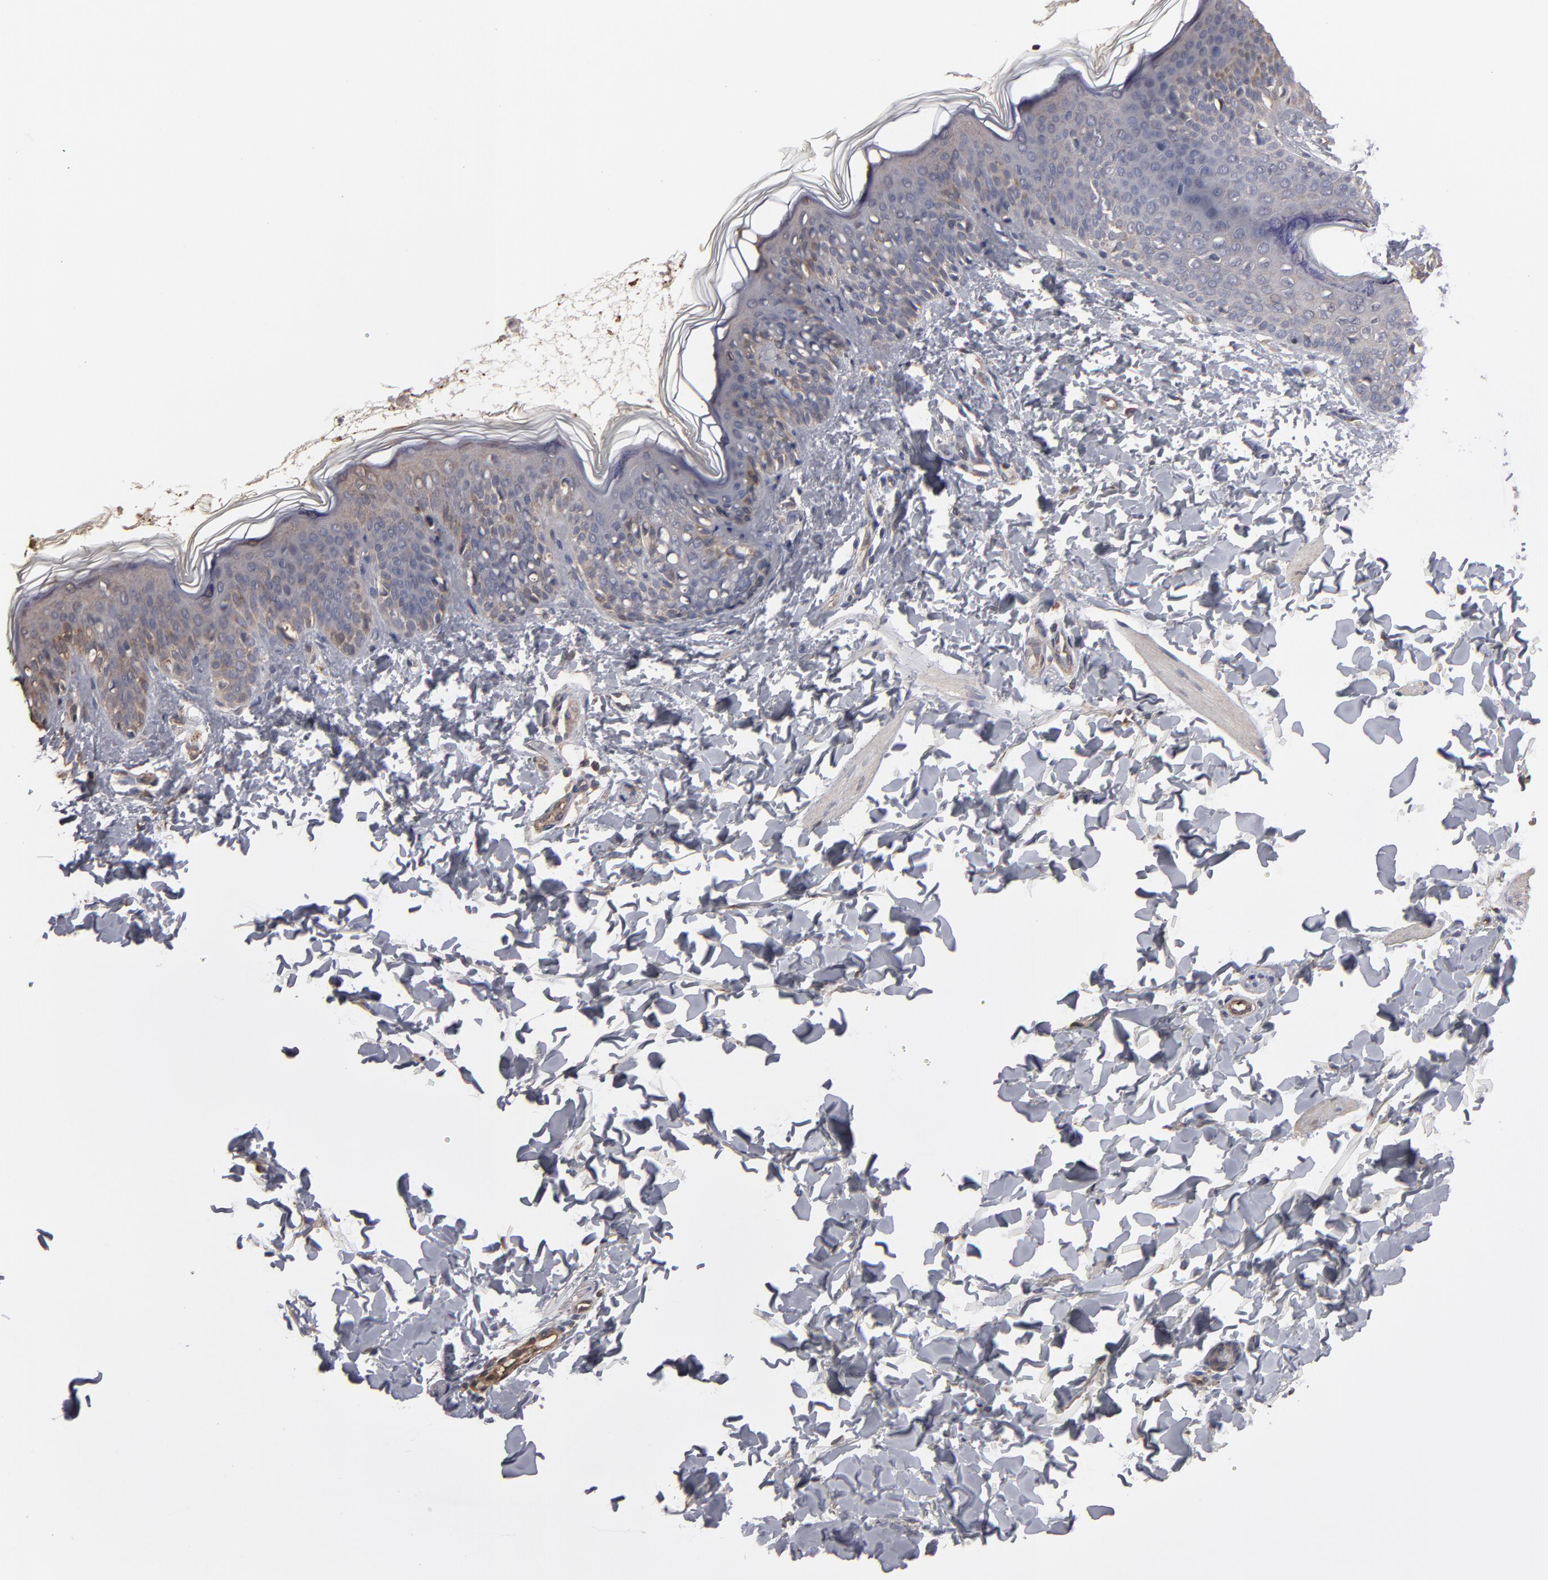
{"staining": {"intensity": "negative", "quantity": "none", "location": "none"}, "tissue": "skin", "cell_type": "Fibroblasts", "image_type": "normal", "snomed": [{"axis": "morphology", "description": "Normal tissue, NOS"}, {"axis": "topography", "description": "Skin"}], "caption": "High power microscopy histopathology image of an immunohistochemistry micrograph of normal skin, revealing no significant staining in fibroblasts. (DAB immunohistochemistry (IHC) visualized using brightfield microscopy, high magnification).", "gene": "RO60", "patient": {"sex": "female", "age": 4}}